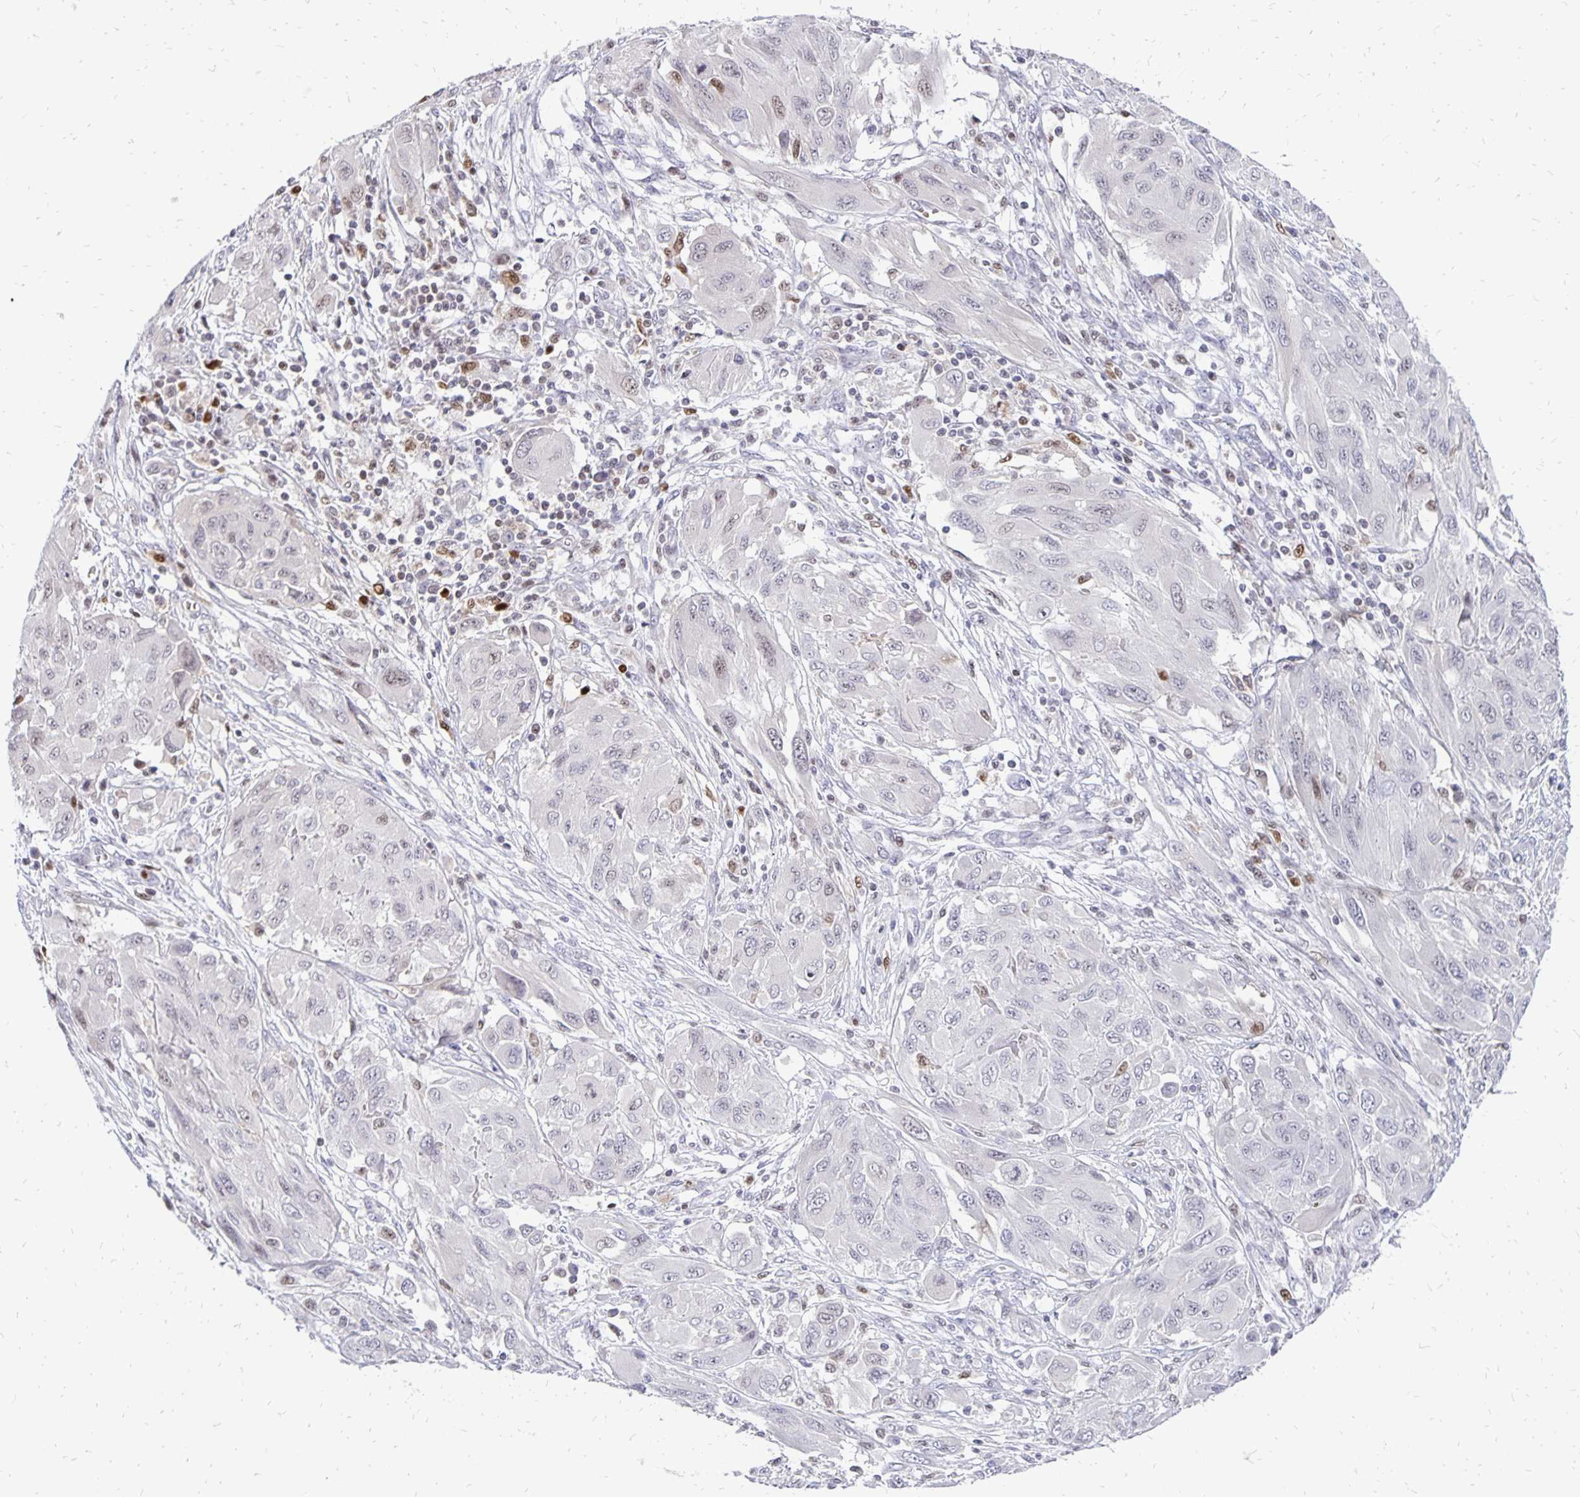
{"staining": {"intensity": "weak", "quantity": "<25%", "location": "nuclear"}, "tissue": "melanoma", "cell_type": "Tumor cells", "image_type": "cancer", "snomed": [{"axis": "morphology", "description": "Malignant melanoma, NOS"}, {"axis": "topography", "description": "Skin"}], "caption": "High magnification brightfield microscopy of malignant melanoma stained with DAB (3,3'-diaminobenzidine) (brown) and counterstained with hematoxylin (blue): tumor cells show no significant positivity.", "gene": "DCK", "patient": {"sex": "female", "age": 91}}